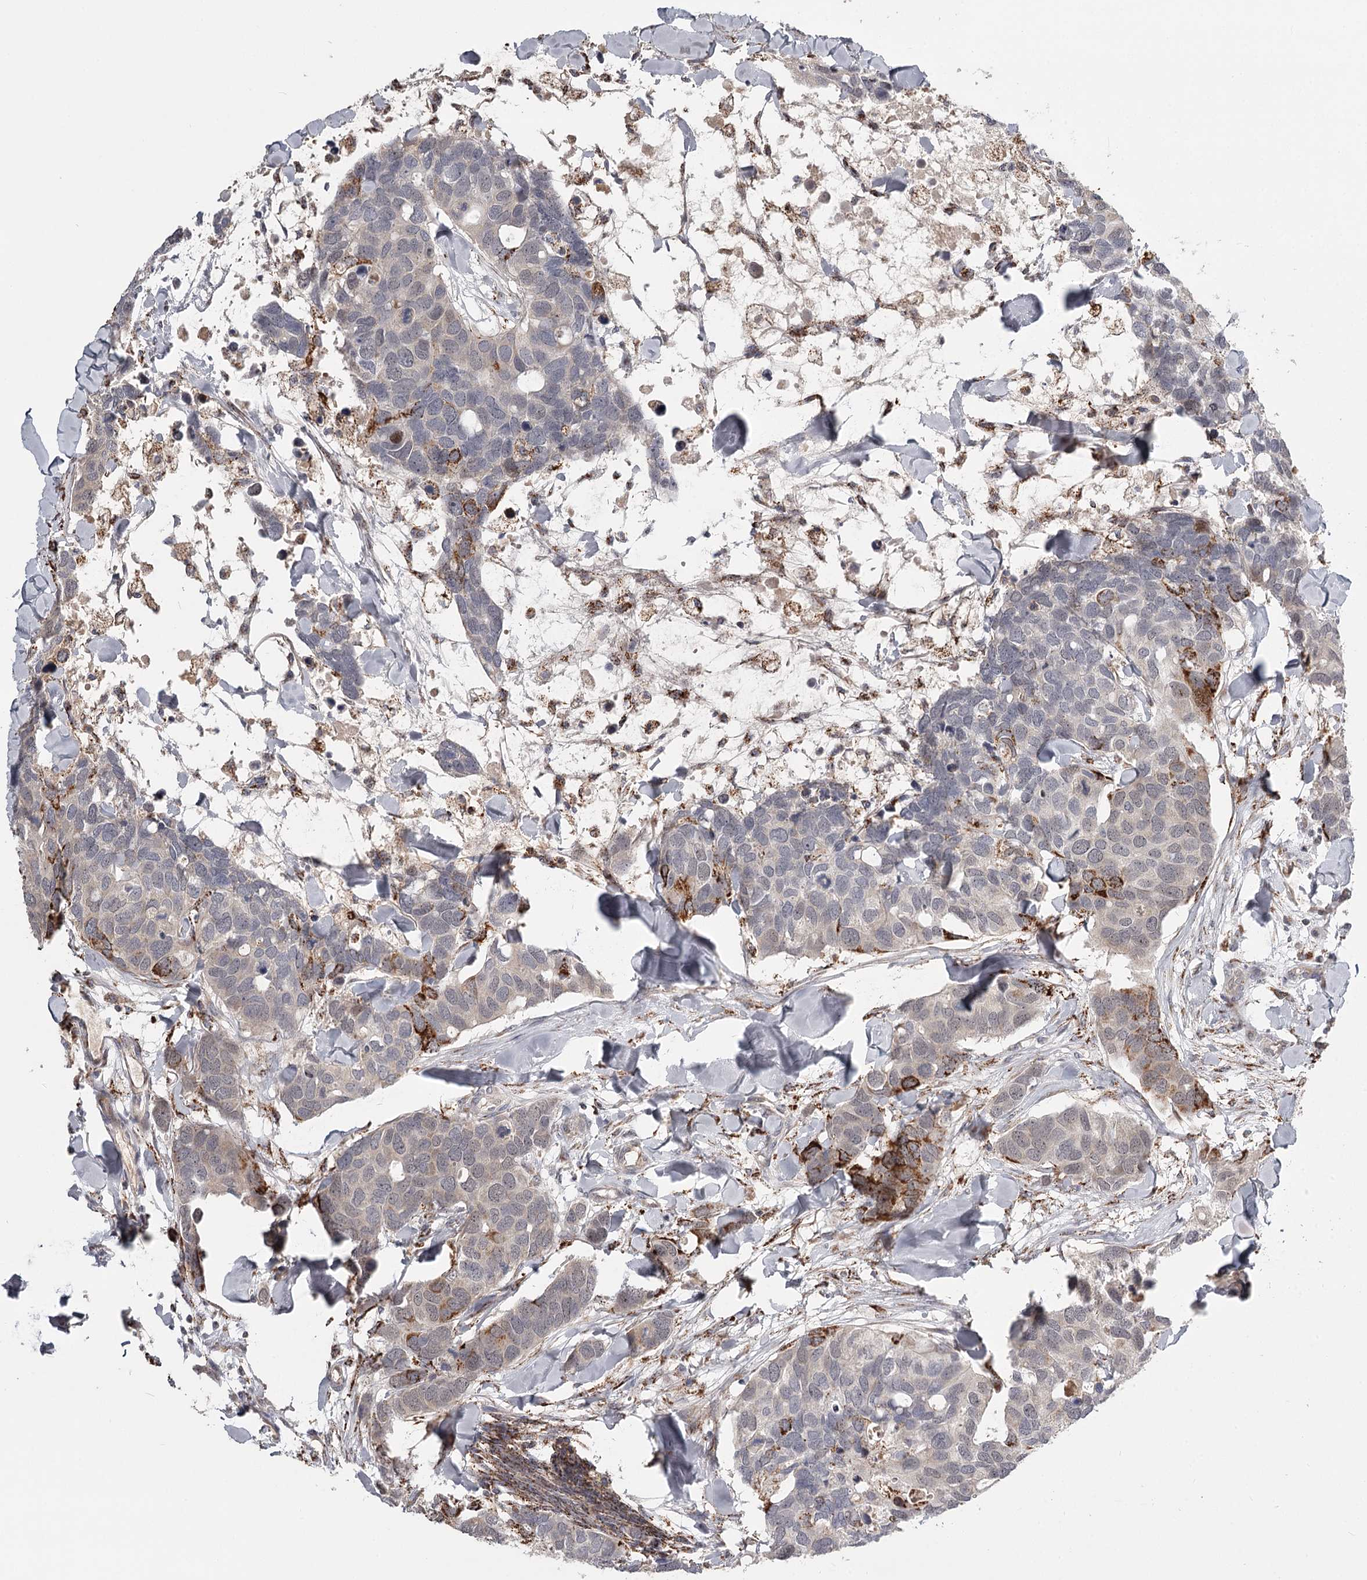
{"staining": {"intensity": "strong", "quantity": "<25%", "location": "cytoplasmic/membranous"}, "tissue": "breast cancer", "cell_type": "Tumor cells", "image_type": "cancer", "snomed": [{"axis": "morphology", "description": "Duct carcinoma"}, {"axis": "topography", "description": "Breast"}], "caption": "Strong cytoplasmic/membranous protein expression is identified in approximately <25% of tumor cells in breast cancer.", "gene": "CDC123", "patient": {"sex": "female", "age": 83}}